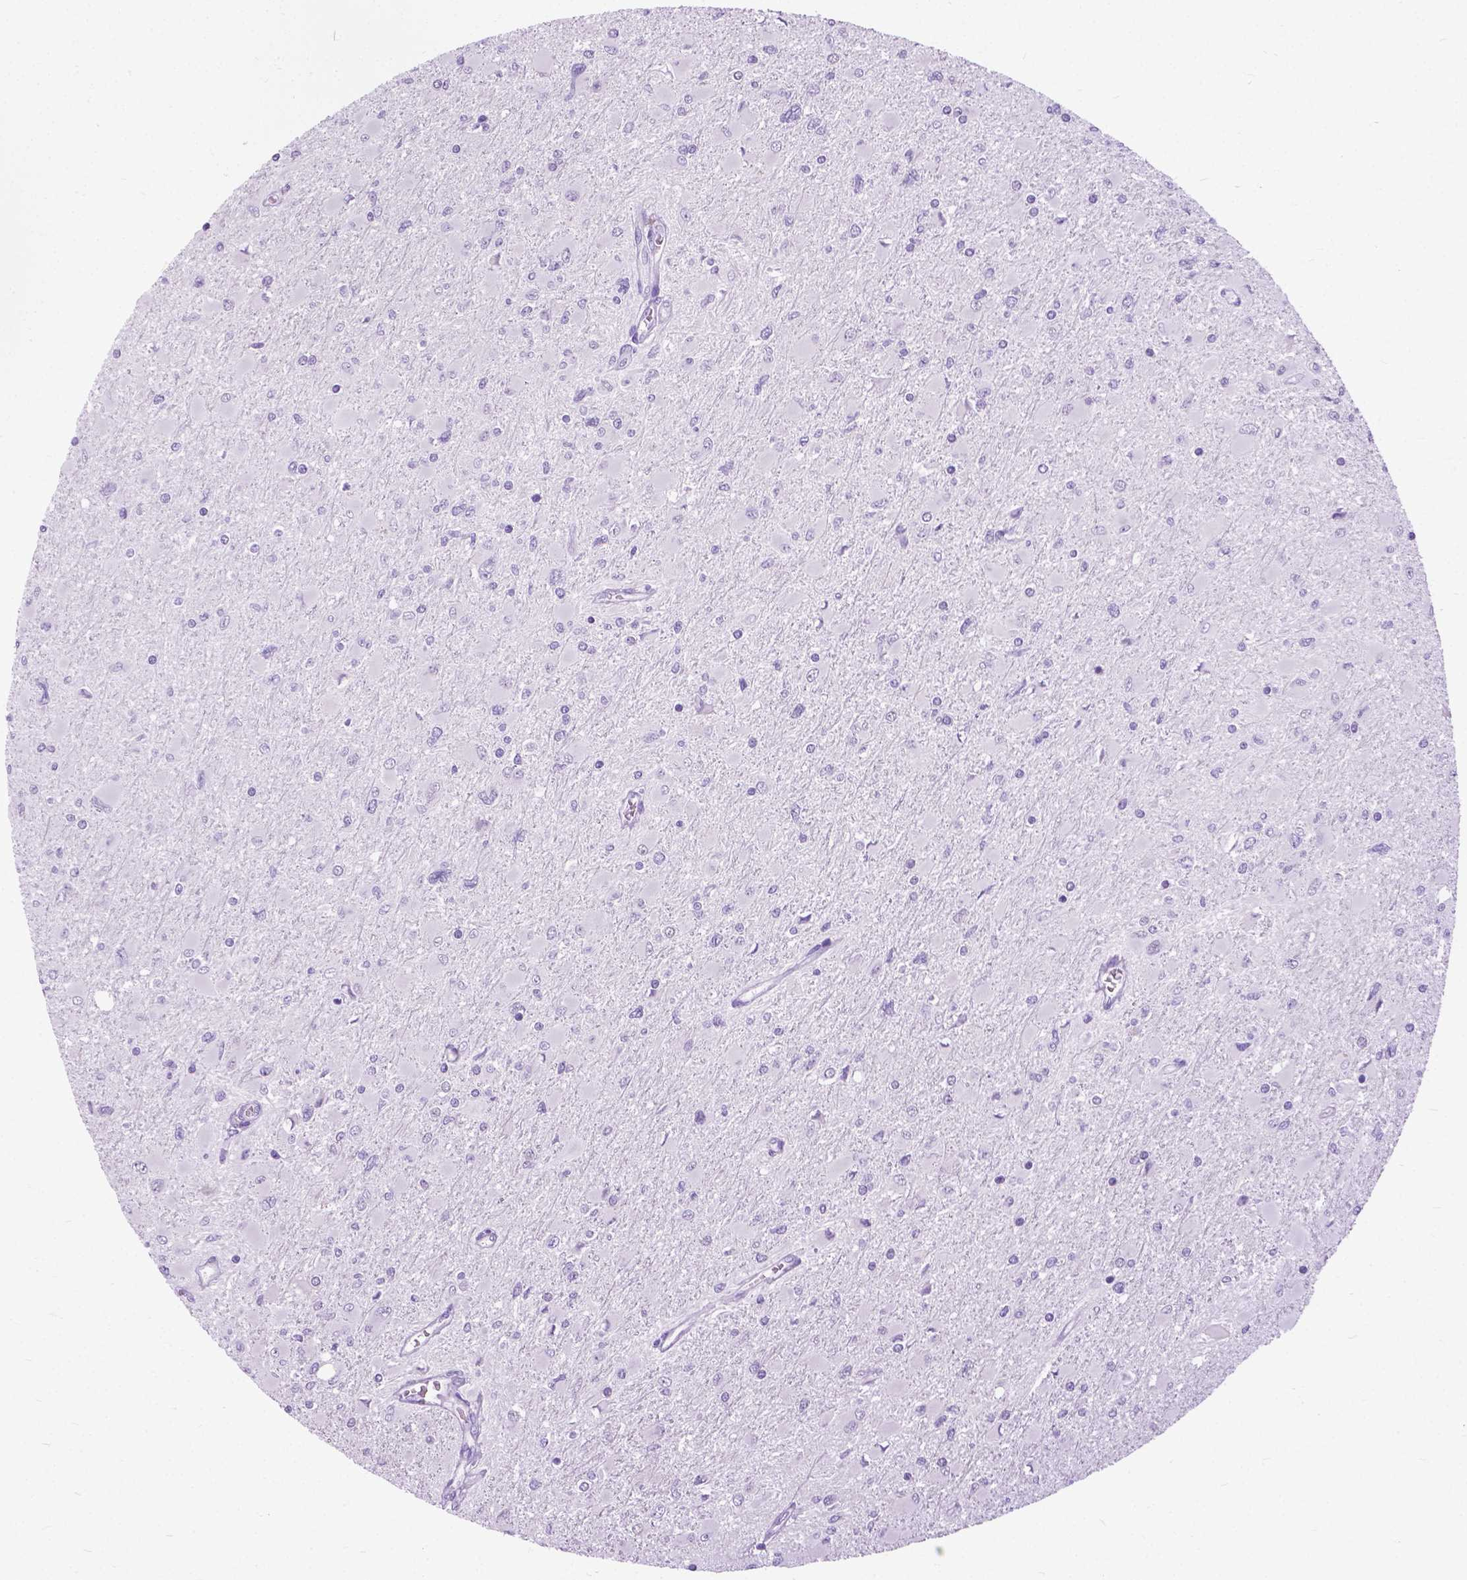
{"staining": {"intensity": "negative", "quantity": "none", "location": "none"}, "tissue": "glioma", "cell_type": "Tumor cells", "image_type": "cancer", "snomed": [{"axis": "morphology", "description": "Glioma, malignant, High grade"}, {"axis": "topography", "description": "Cerebral cortex"}], "caption": "The immunohistochemistry (IHC) photomicrograph has no significant staining in tumor cells of malignant glioma (high-grade) tissue. Nuclei are stained in blue.", "gene": "APCDD1L", "patient": {"sex": "female", "age": 36}}